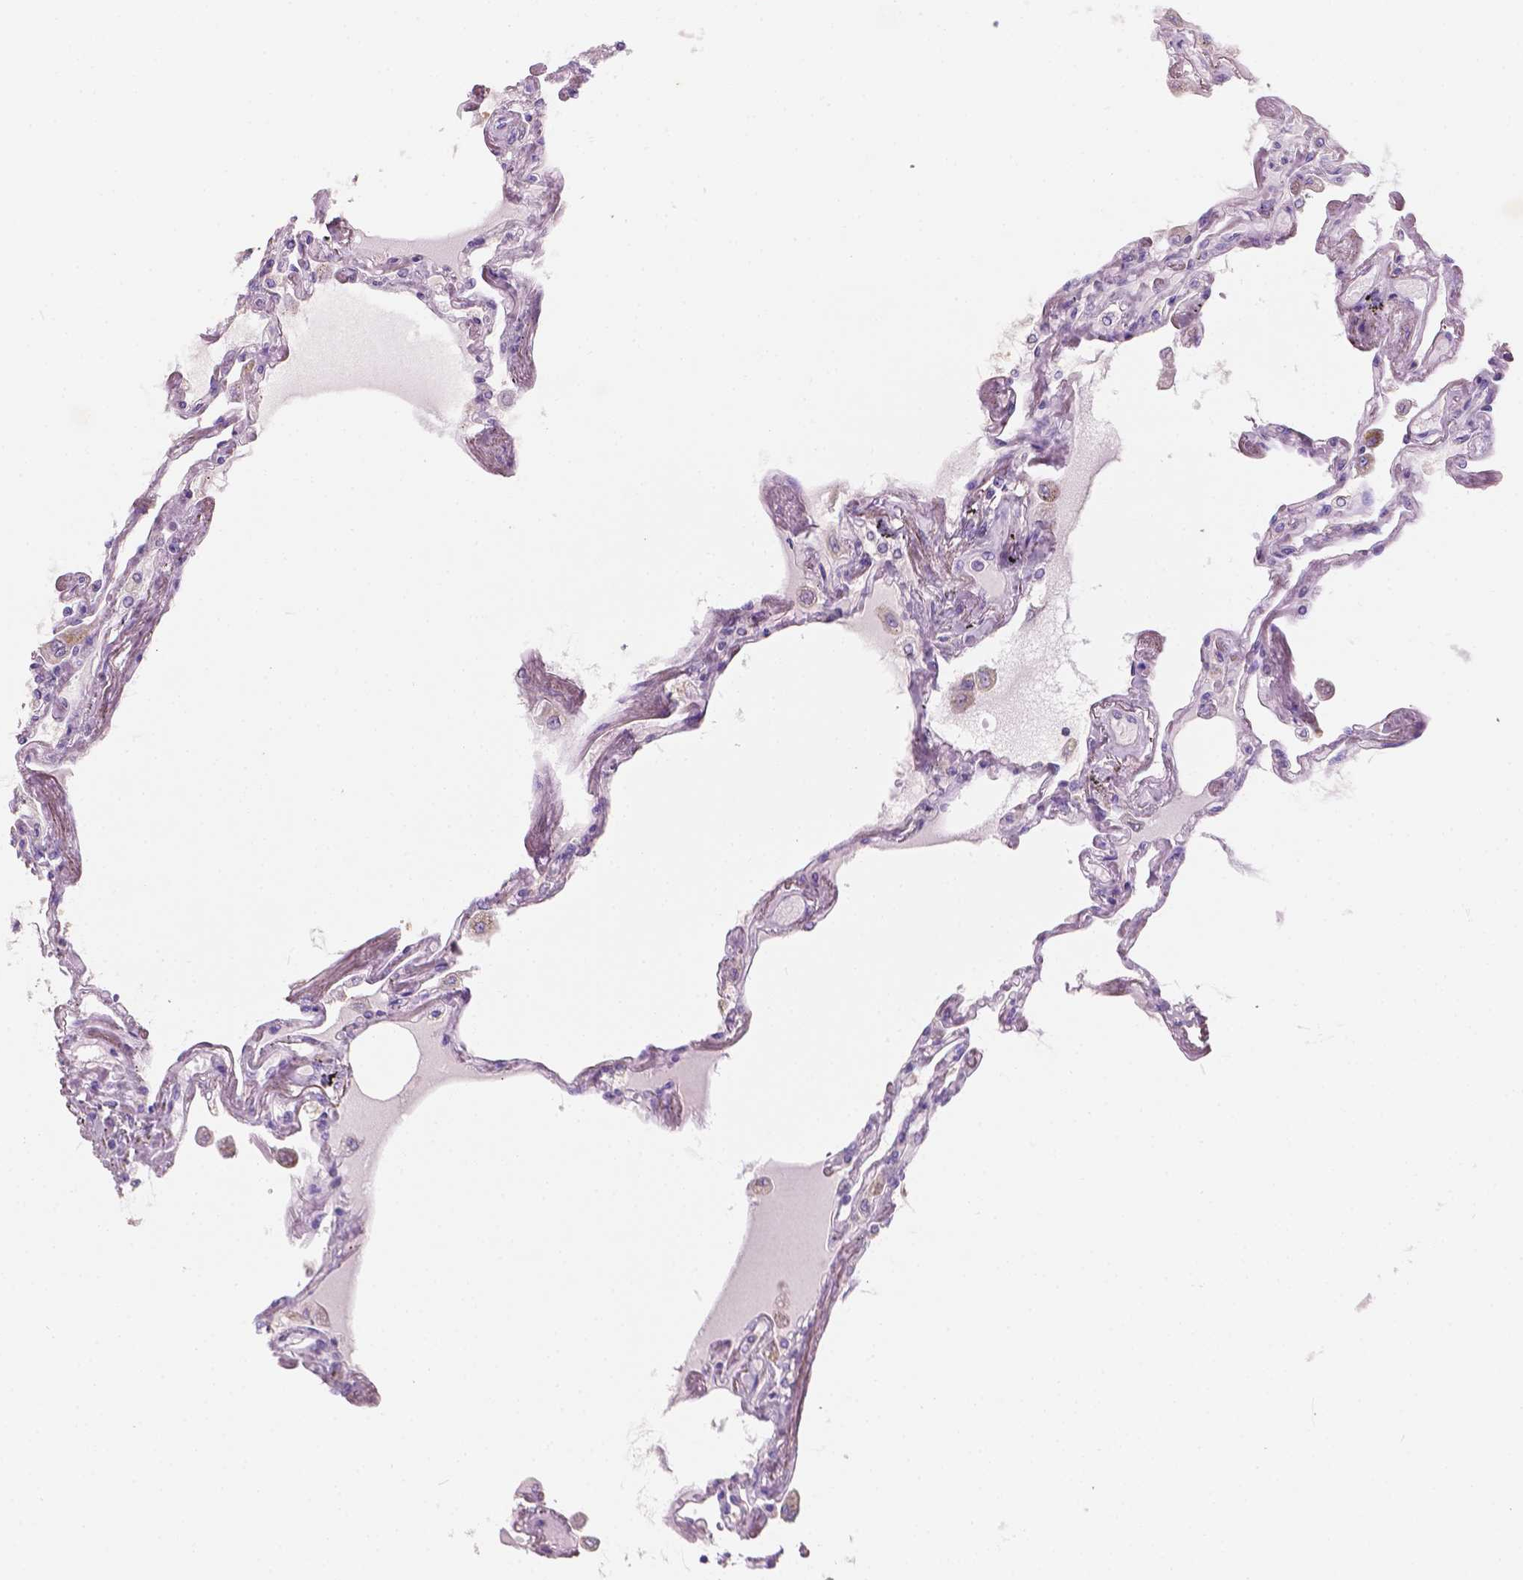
{"staining": {"intensity": "negative", "quantity": "none", "location": "none"}, "tissue": "lung", "cell_type": "Alveolar cells", "image_type": "normal", "snomed": [{"axis": "morphology", "description": "Normal tissue, NOS"}, {"axis": "morphology", "description": "Adenocarcinoma, NOS"}, {"axis": "topography", "description": "Cartilage tissue"}, {"axis": "topography", "description": "Lung"}], "caption": "Immunohistochemical staining of unremarkable human lung reveals no significant expression in alveolar cells.", "gene": "SBSN", "patient": {"sex": "female", "age": 67}}